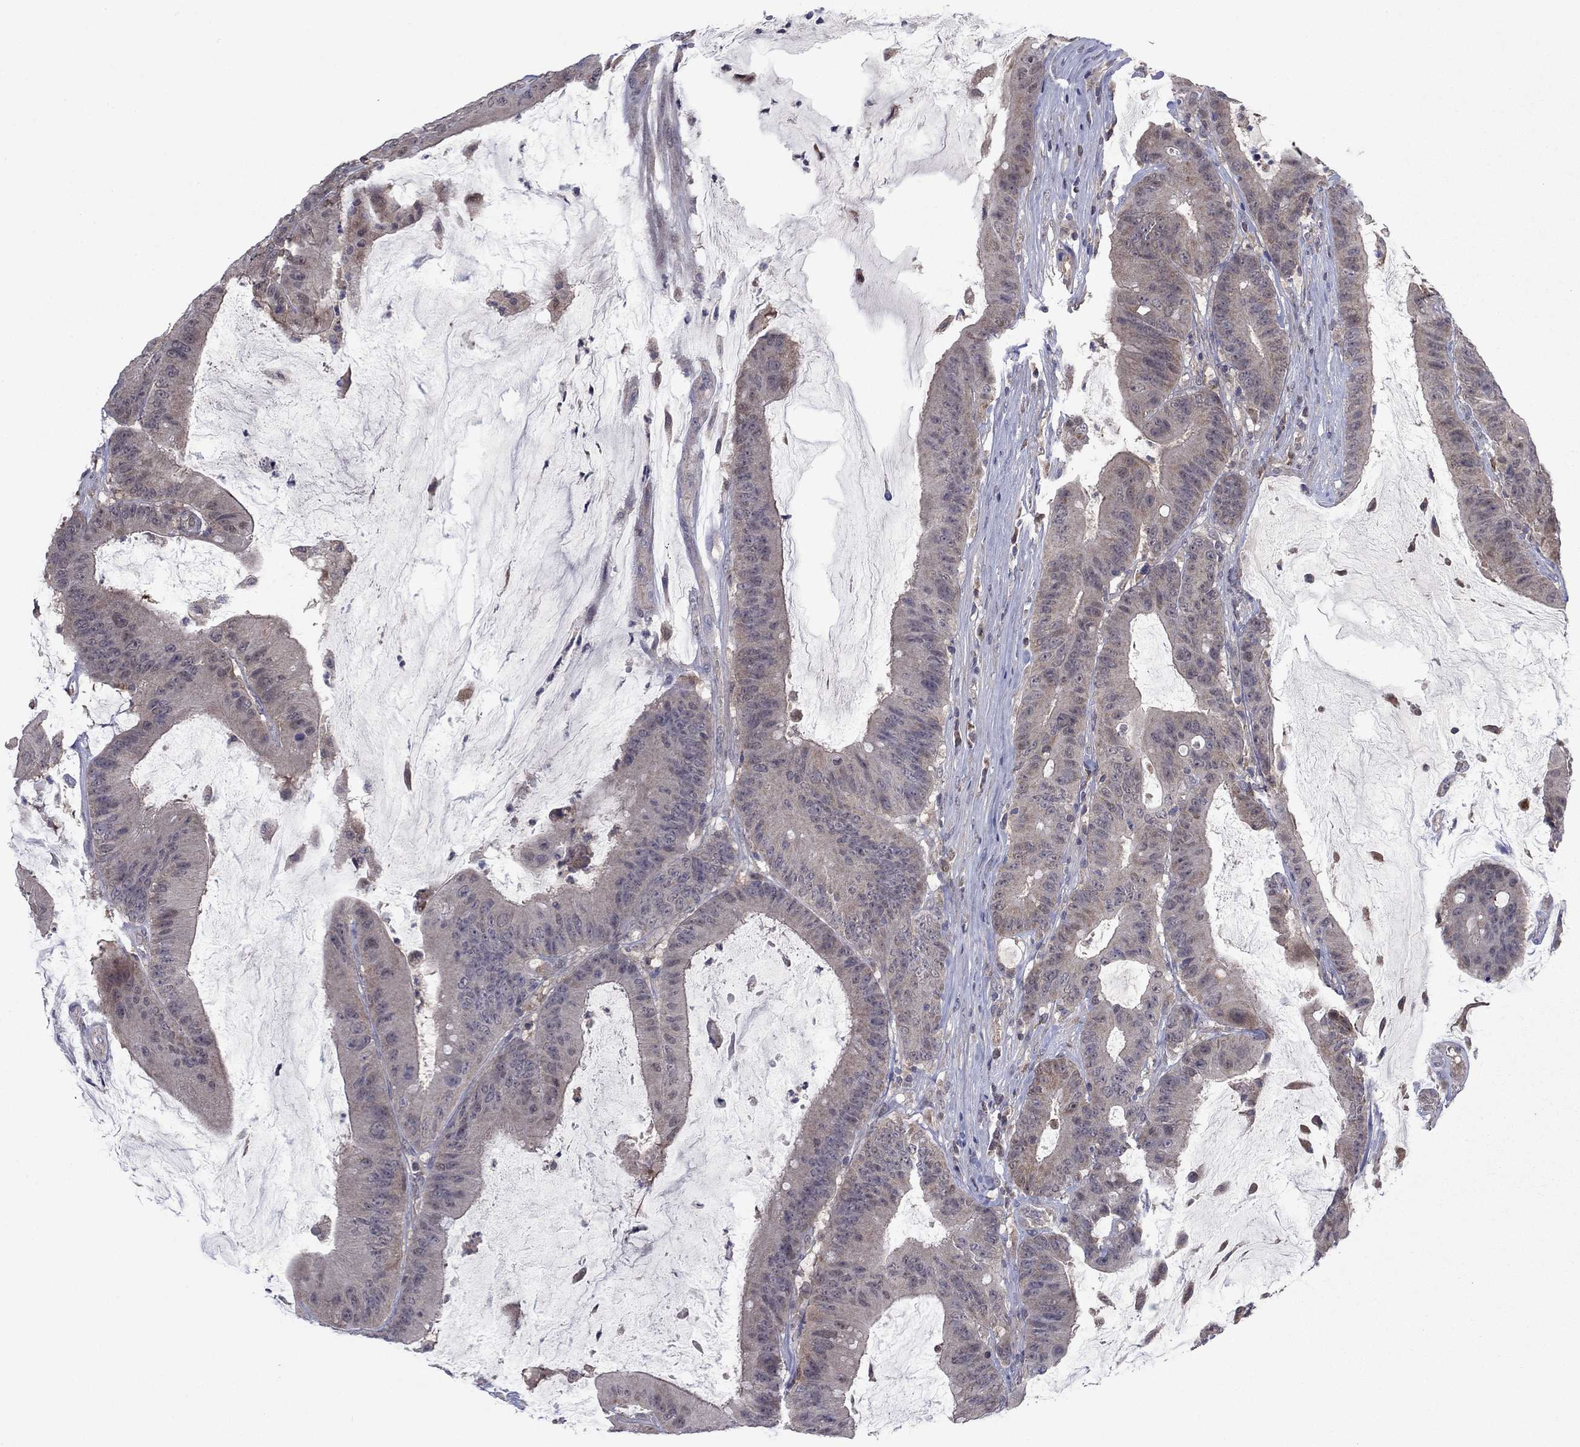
{"staining": {"intensity": "moderate", "quantity": "<25%", "location": "cytoplasmic/membranous"}, "tissue": "colorectal cancer", "cell_type": "Tumor cells", "image_type": "cancer", "snomed": [{"axis": "morphology", "description": "Adenocarcinoma, NOS"}, {"axis": "topography", "description": "Colon"}], "caption": "Colorectal cancer stained for a protein demonstrates moderate cytoplasmic/membranous positivity in tumor cells.", "gene": "GRHPR", "patient": {"sex": "female", "age": 69}}